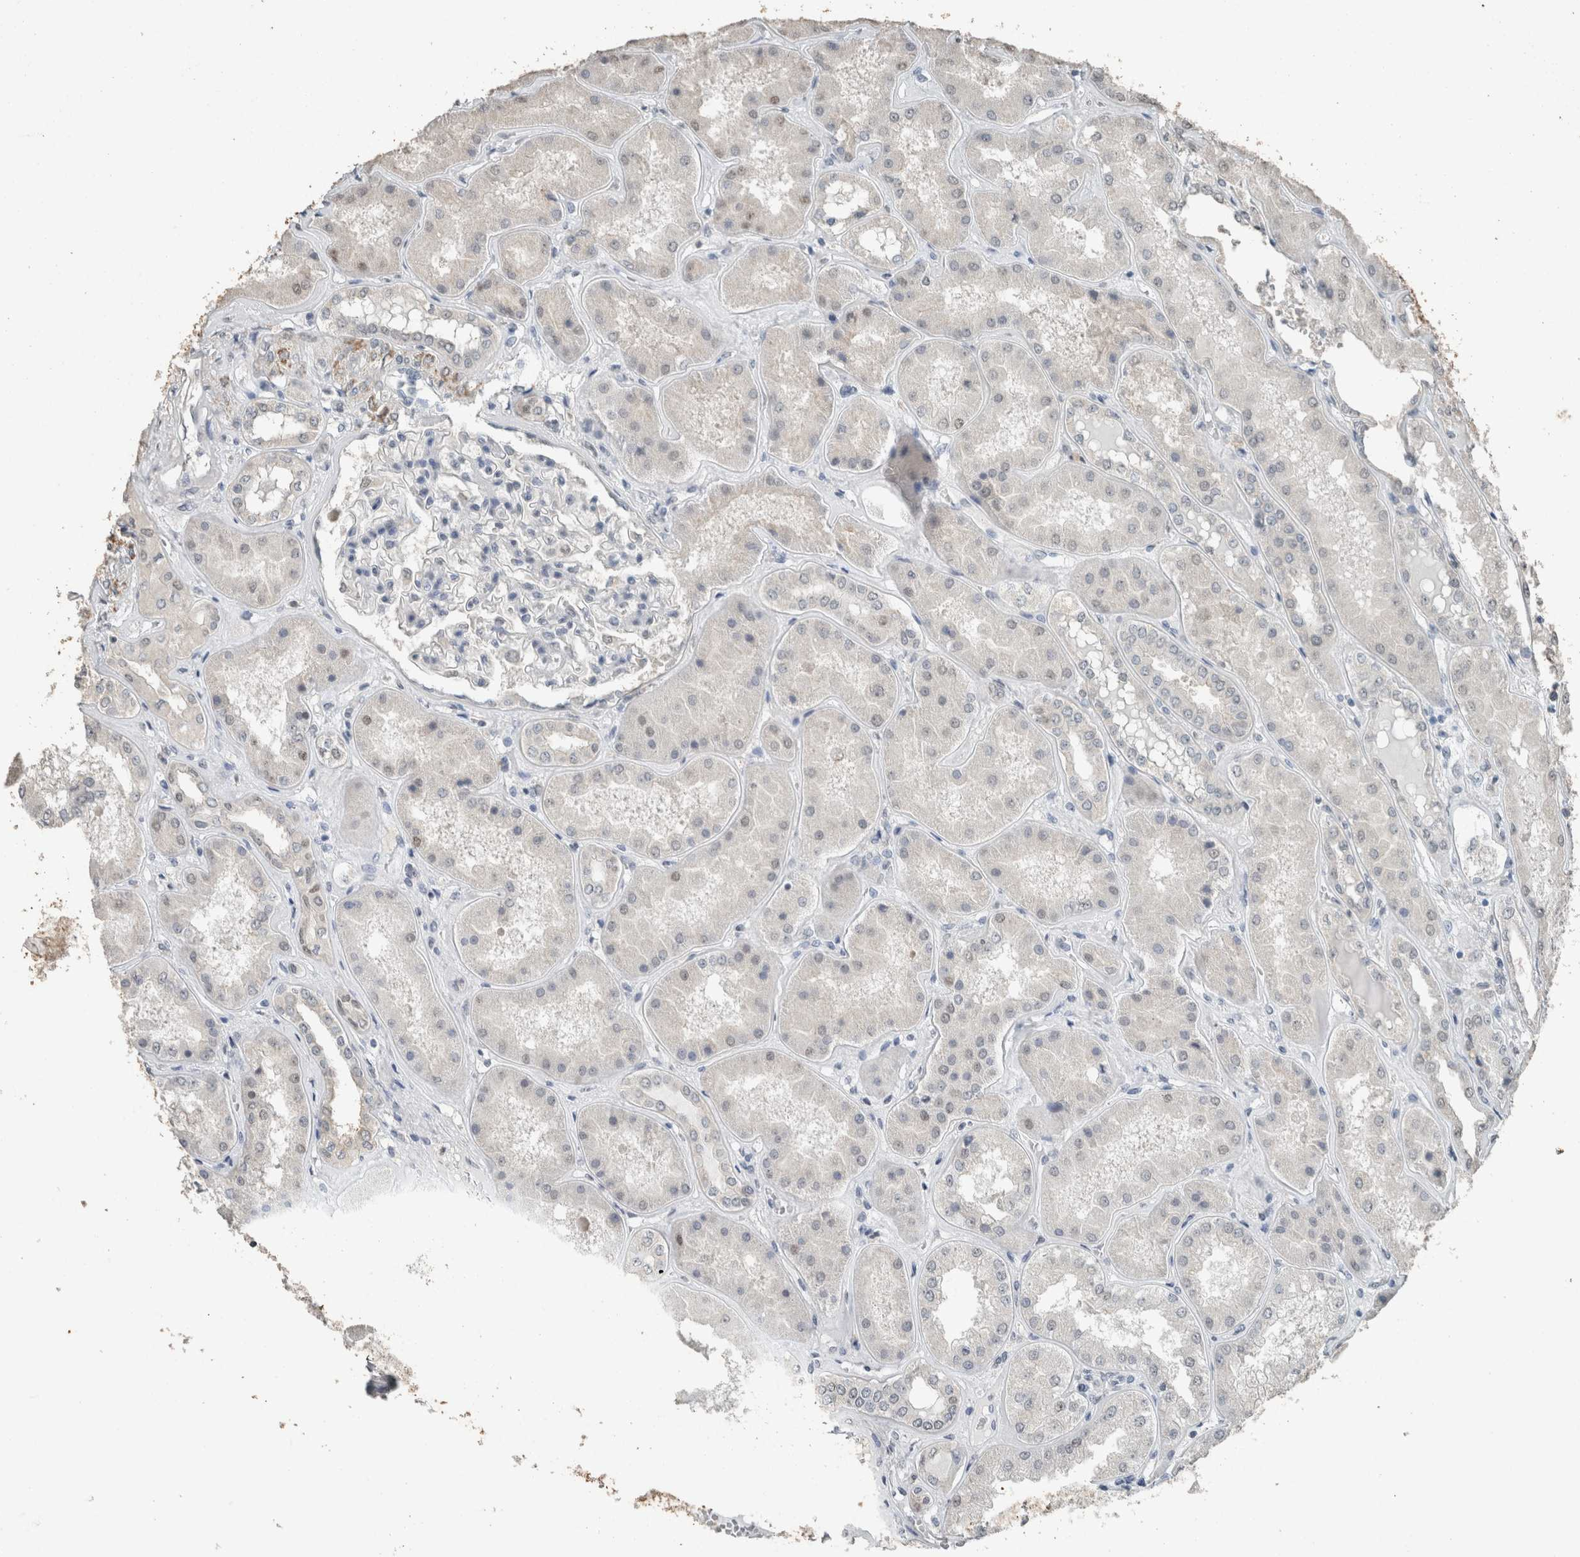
{"staining": {"intensity": "moderate", "quantity": "<25%", "location": "cytoplasmic/membranous"}, "tissue": "kidney", "cell_type": "Cells in glomeruli", "image_type": "normal", "snomed": [{"axis": "morphology", "description": "Normal tissue, NOS"}, {"axis": "topography", "description": "Kidney"}], "caption": "This is an image of immunohistochemistry (IHC) staining of unremarkable kidney, which shows moderate expression in the cytoplasmic/membranous of cells in glomeruli.", "gene": "ACVR2B", "patient": {"sex": "female", "age": 56}}